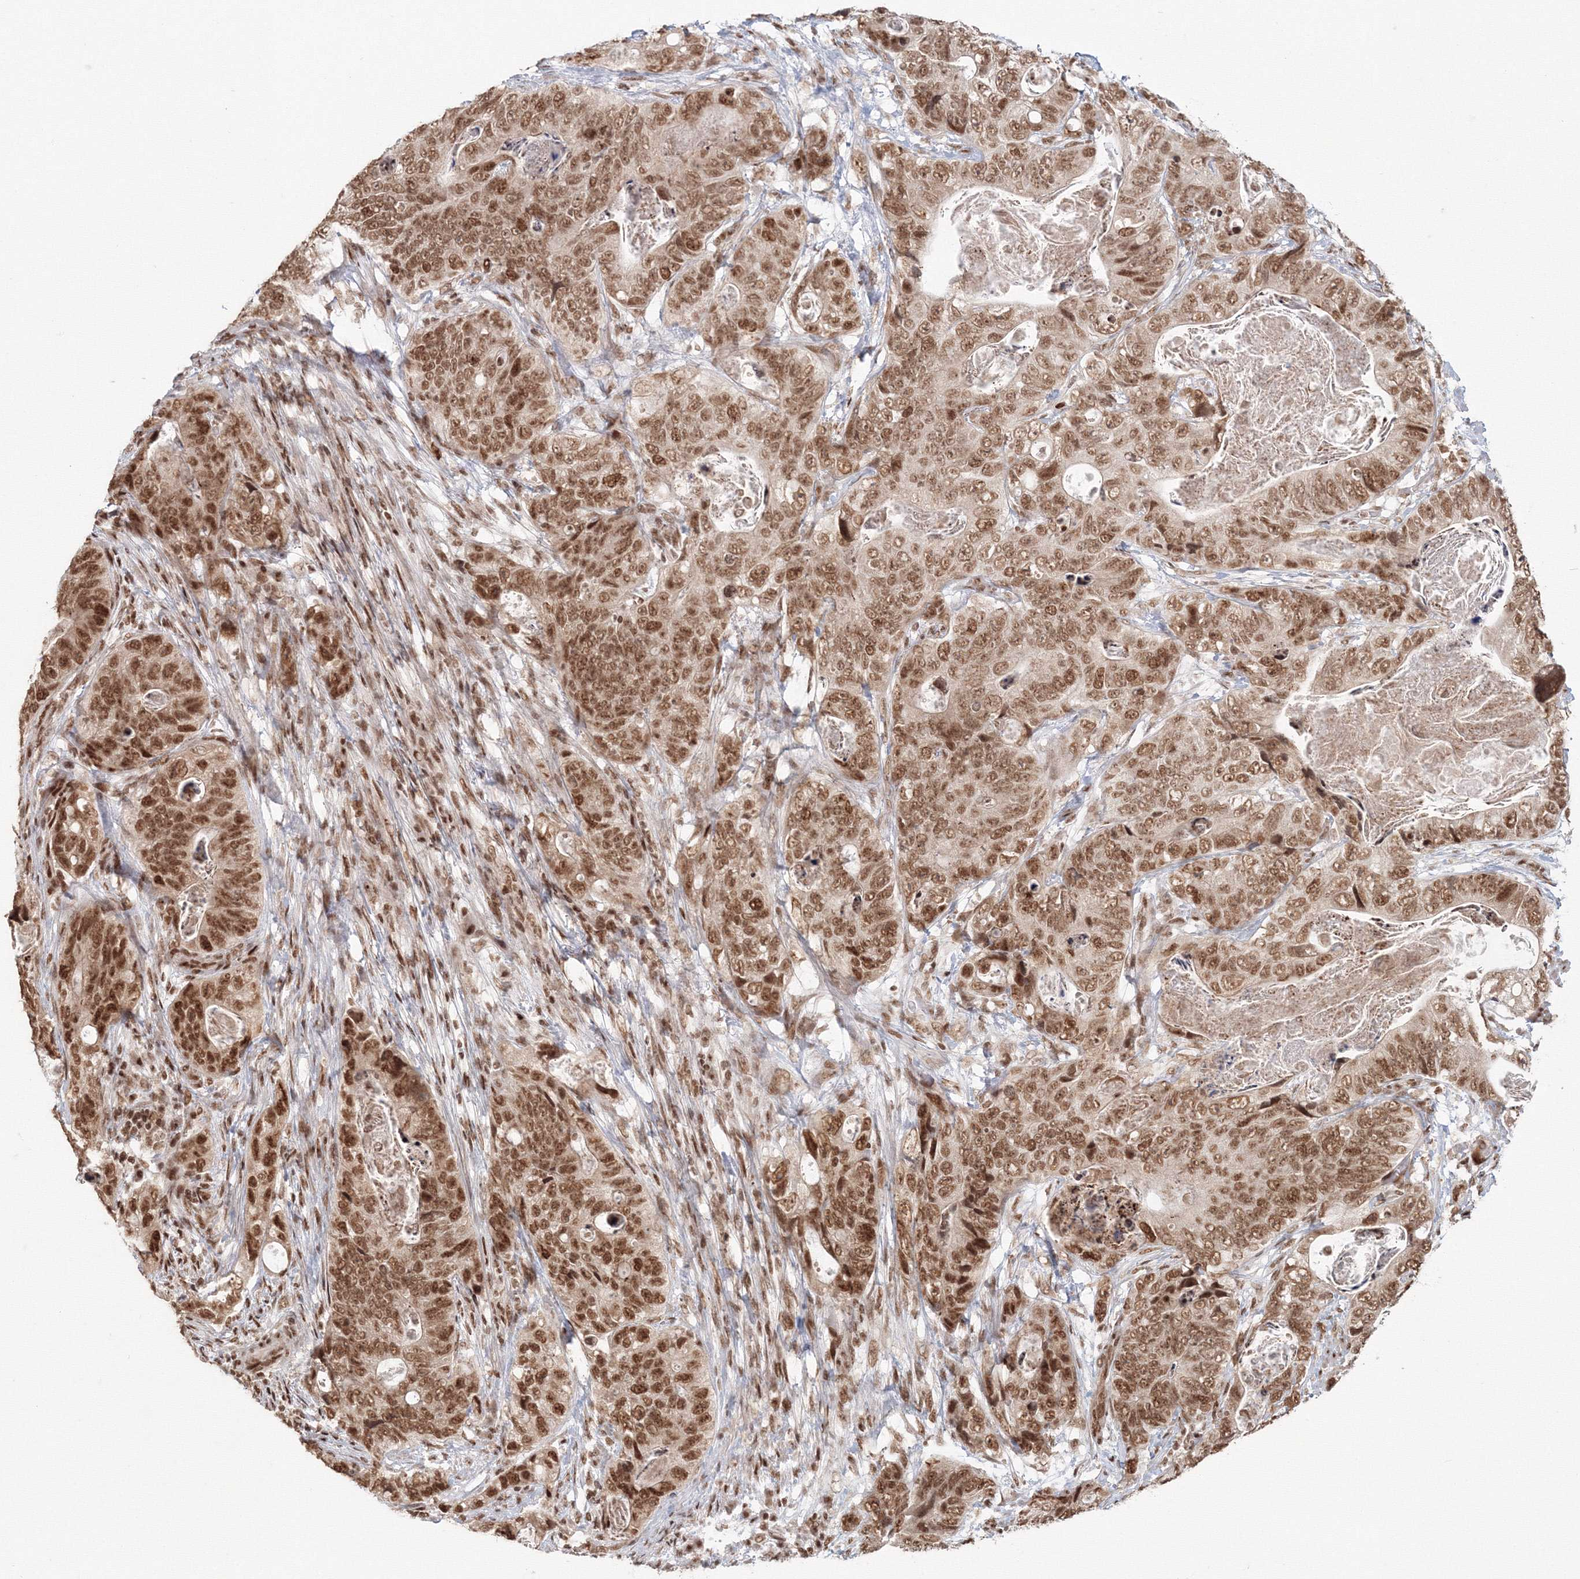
{"staining": {"intensity": "moderate", "quantity": ">75%", "location": "nuclear"}, "tissue": "stomach cancer", "cell_type": "Tumor cells", "image_type": "cancer", "snomed": [{"axis": "morphology", "description": "Normal tissue, NOS"}, {"axis": "morphology", "description": "Adenocarcinoma, NOS"}, {"axis": "topography", "description": "Stomach"}], "caption": "Moderate nuclear positivity for a protein is identified in approximately >75% of tumor cells of stomach adenocarcinoma using IHC.", "gene": "KIF20A", "patient": {"sex": "female", "age": 89}}